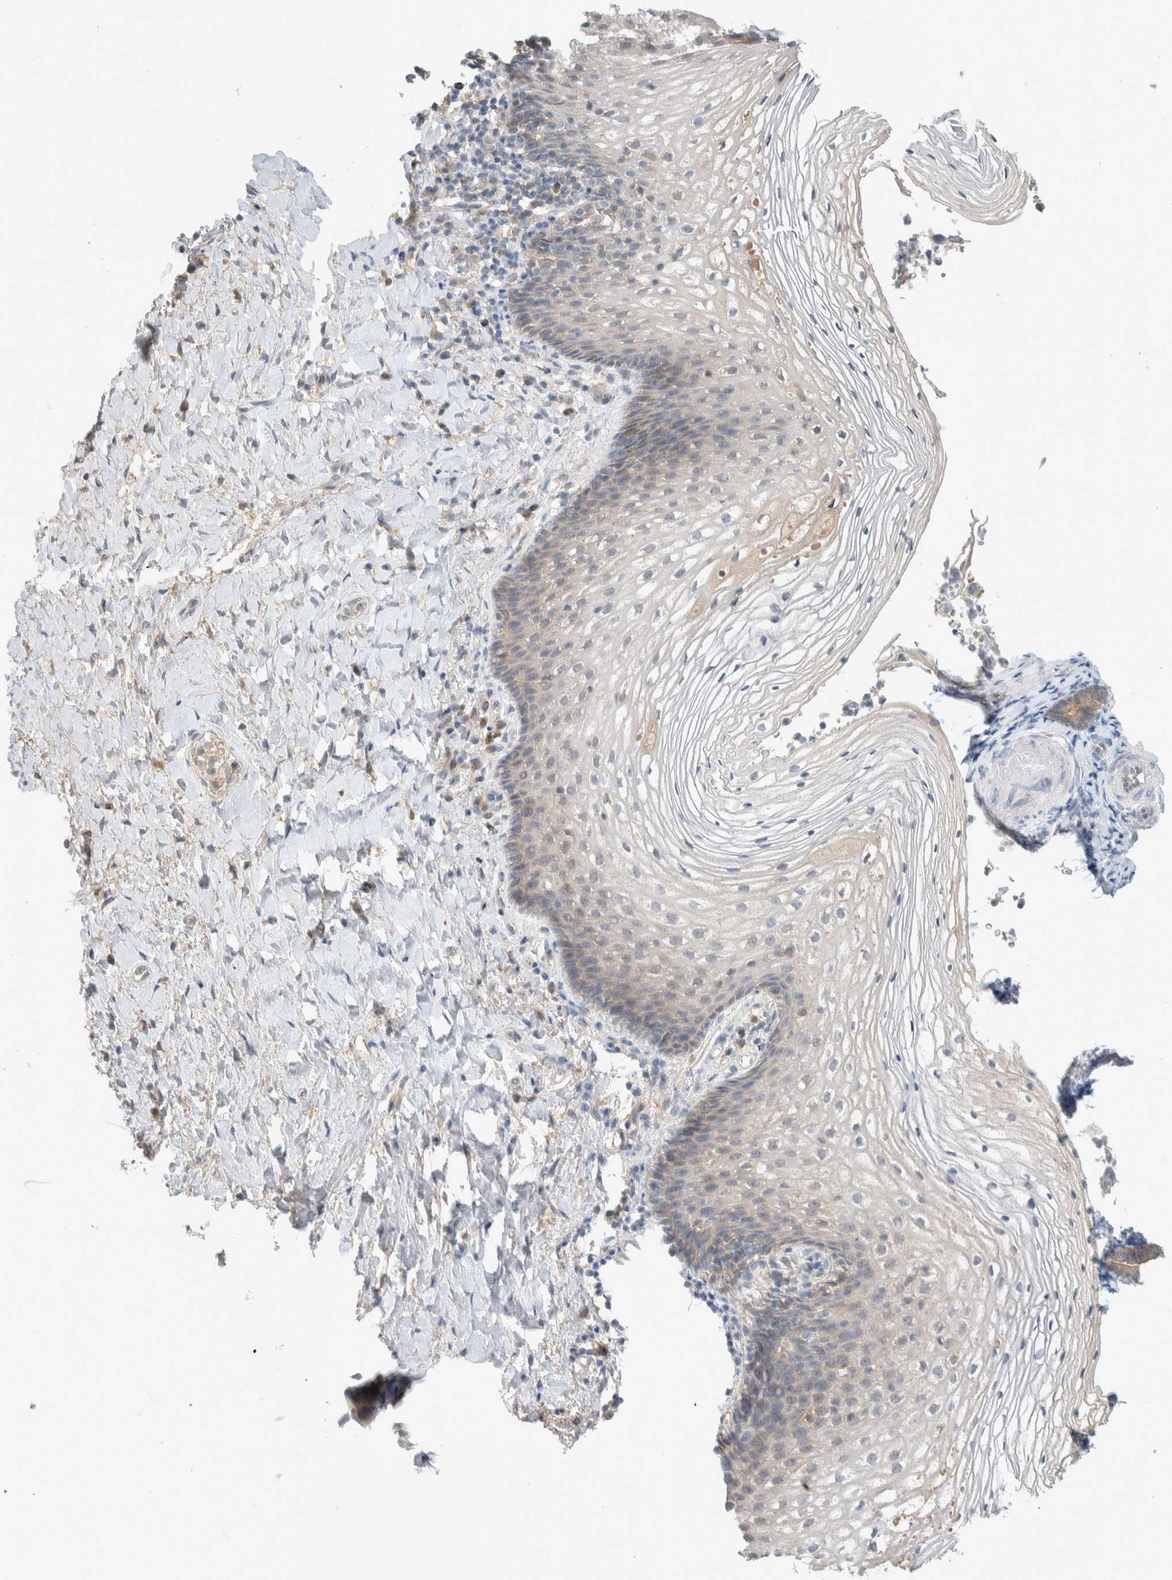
{"staining": {"intensity": "weak", "quantity": "<25%", "location": "cytoplasmic/membranous"}, "tissue": "vagina", "cell_type": "Squamous epithelial cells", "image_type": "normal", "snomed": [{"axis": "morphology", "description": "Normal tissue, NOS"}, {"axis": "topography", "description": "Vagina"}], "caption": "IHC of normal human vagina shows no expression in squamous epithelial cells. (Stains: DAB immunohistochemistry with hematoxylin counter stain, Microscopy: brightfield microscopy at high magnification).", "gene": "DEPTOR", "patient": {"sex": "female", "age": 60}}